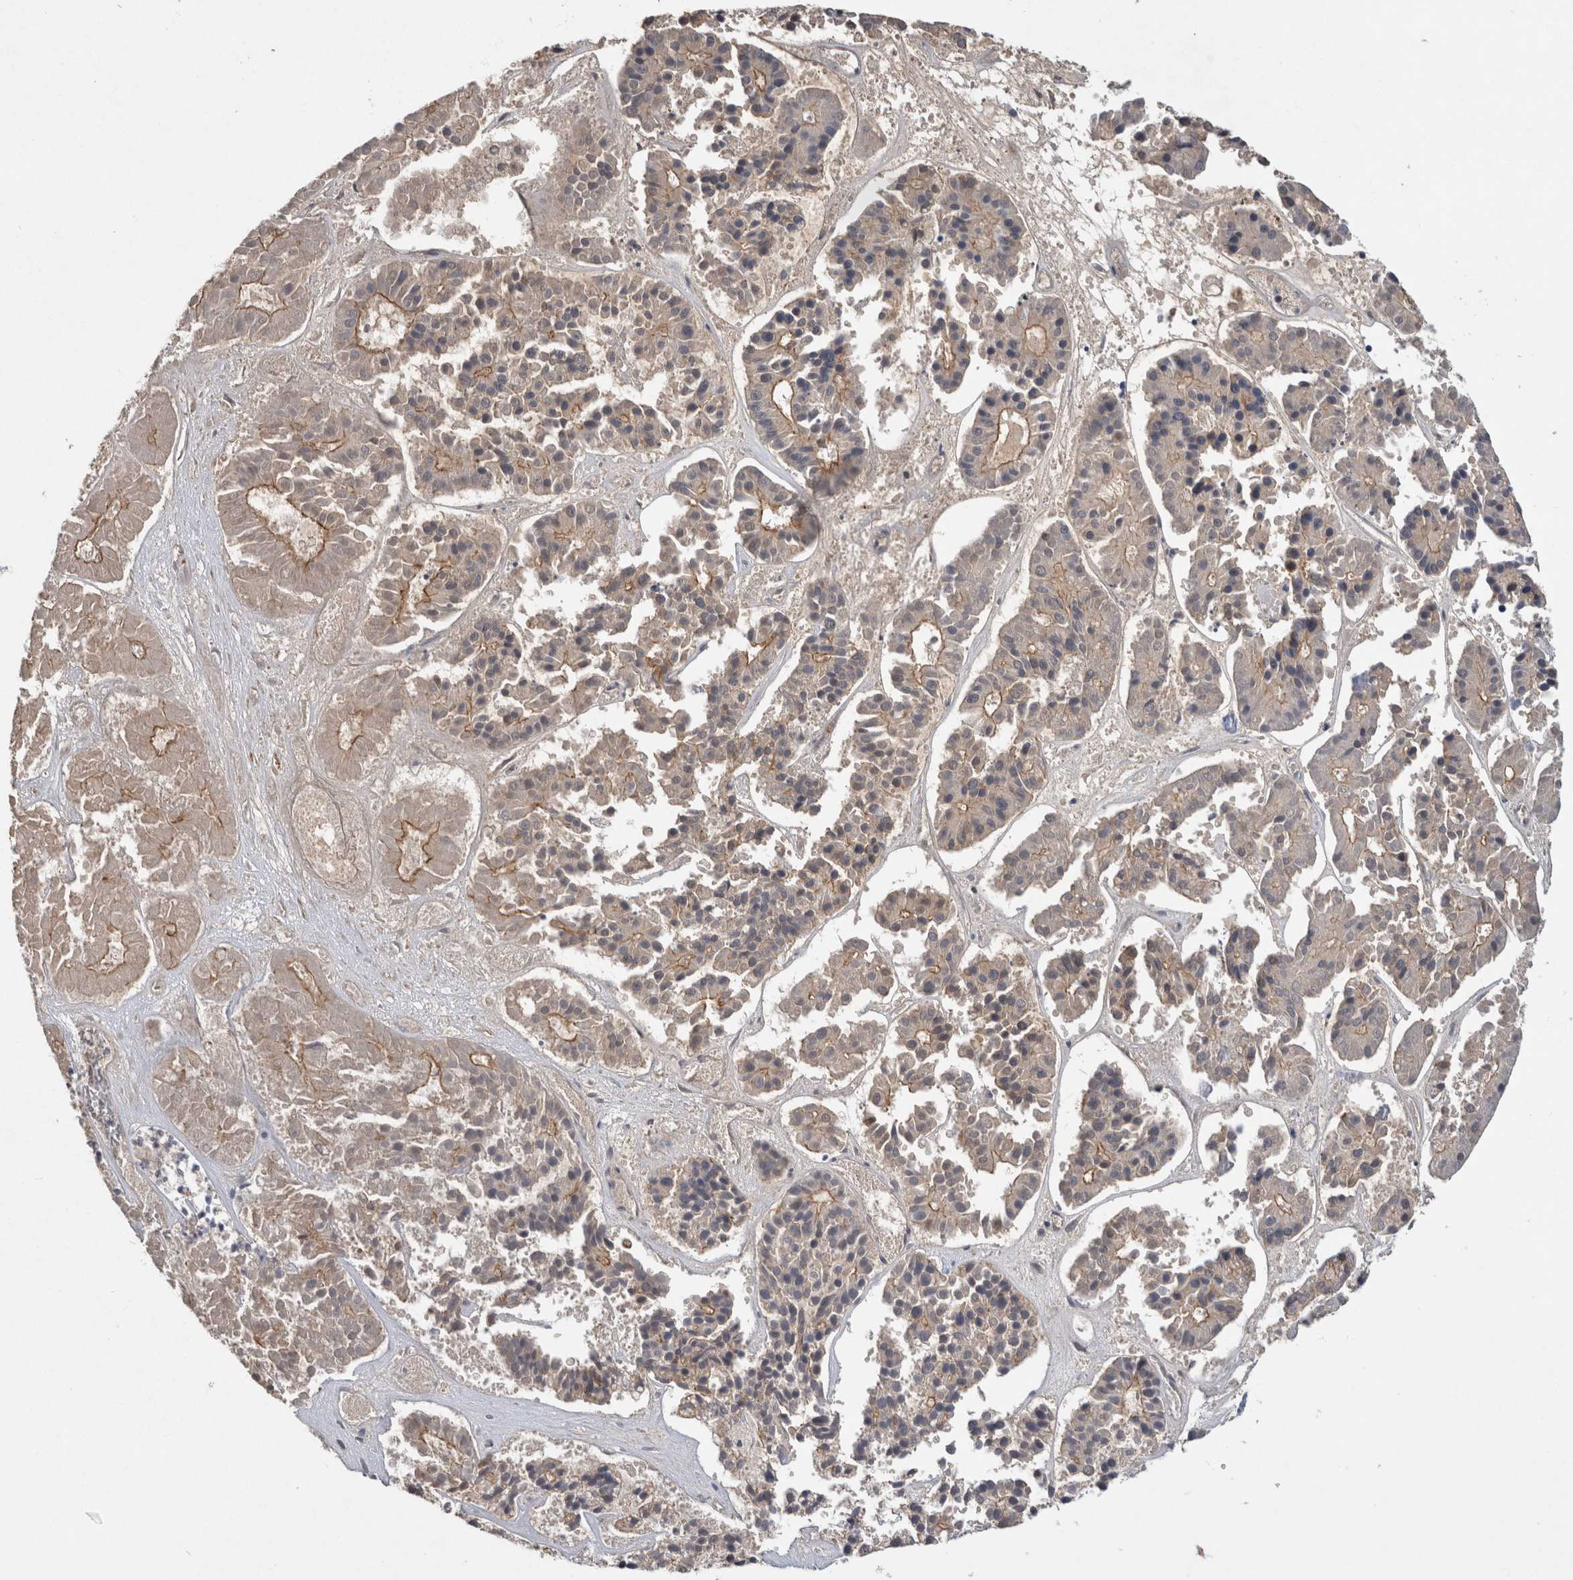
{"staining": {"intensity": "weak", "quantity": "<25%", "location": "cytoplasmic/membranous"}, "tissue": "pancreatic cancer", "cell_type": "Tumor cells", "image_type": "cancer", "snomed": [{"axis": "morphology", "description": "Adenocarcinoma, NOS"}, {"axis": "topography", "description": "Pancreas"}], "caption": "IHC photomicrograph of pancreatic cancer (adenocarcinoma) stained for a protein (brown), which exhibits no staining in tumor cells.", "gene": "RHPN1", "patient": {"sex": "male", "age": 50}}